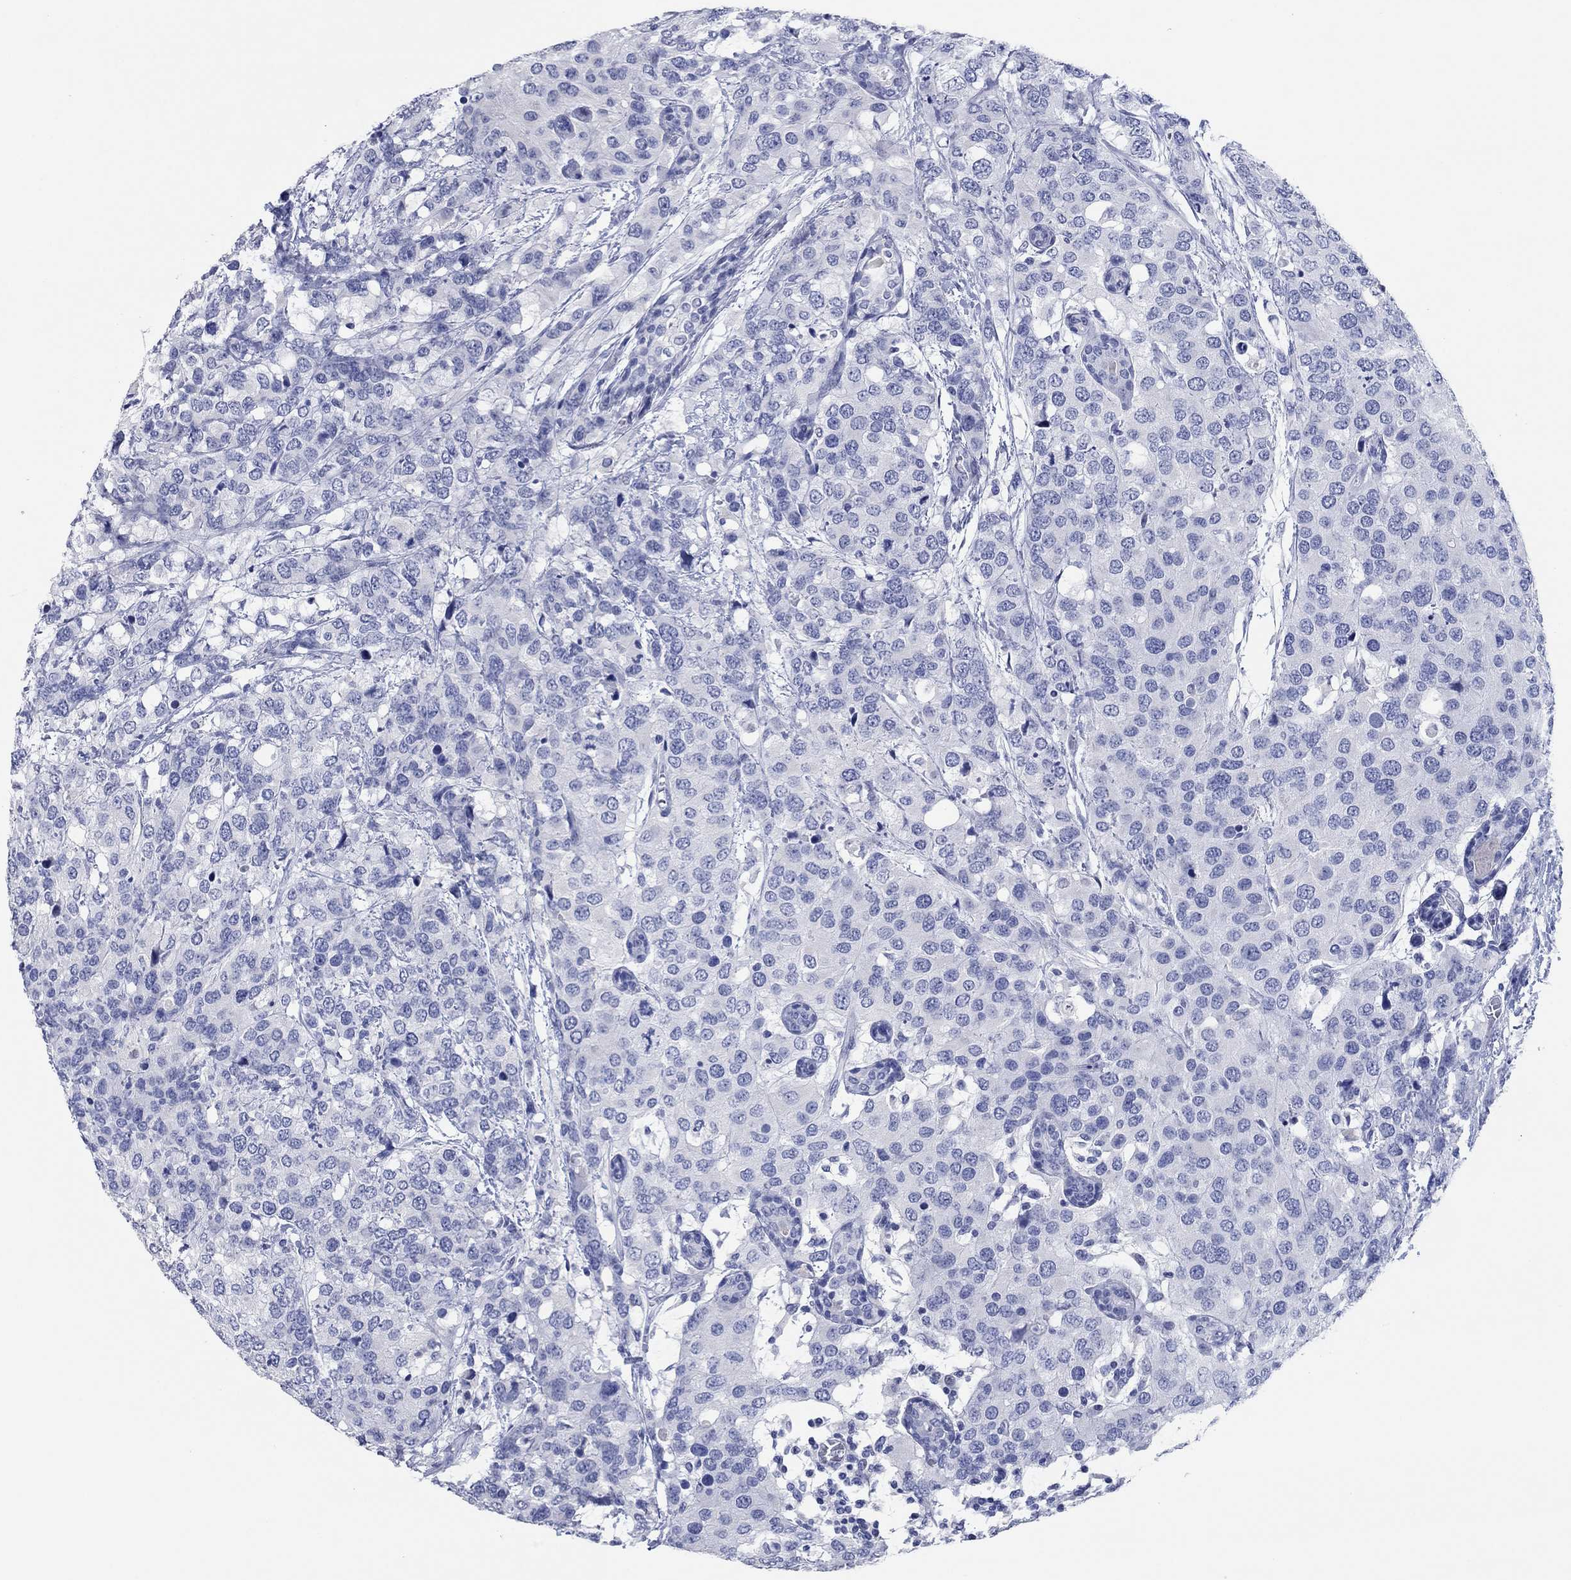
{"staining": {"intensity": "negative", "quantity": "none", "location": "none"}, "tissue": "breast cancer", "cell_type": "Tumor cells", "image_type": "cancer", "snomed": [{"axis": "morphology", "description": "Lobular carcinoma"}, {"axis": "topography", "description": "Breast"}], "caption": "An image of human breast cancer is negative for staining in tumor cells.", "gene": "POU5F1", "patient": {"sex": "female", "age": 59}}